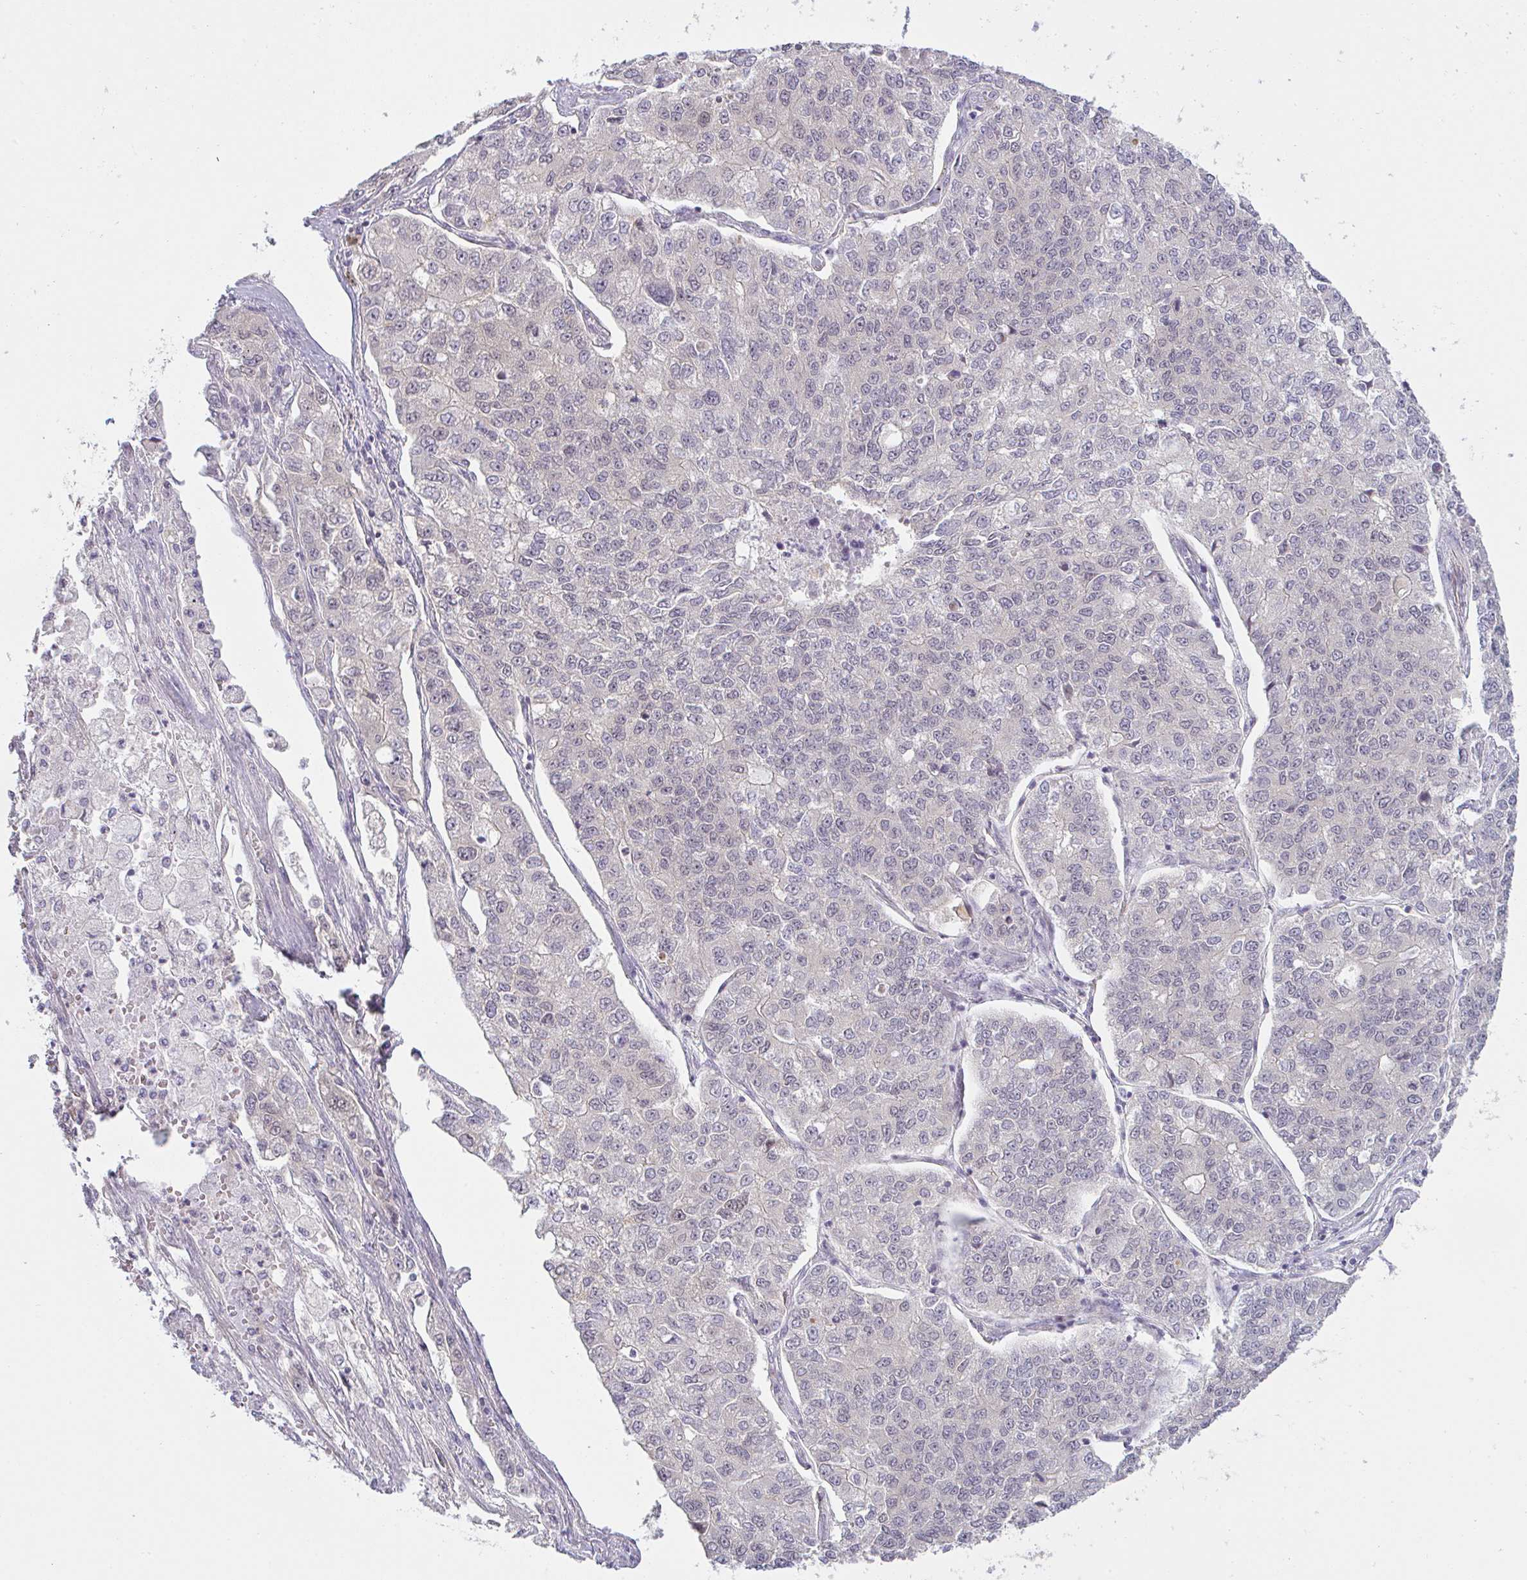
{"staining": {"intensity": "negative", "quantity": "none", "location": "none"}, "tissue": "lung cancer", "cell_type": "Tumor cells", "image_type": "cancer", "snomed": [{"axis": "morphology", "description": "Adenocarcinoma, NOS"}, {"axis": "topography", "description": "Lung"}], "caption": "An image of human adenocarcinoma (lung) is negative for staining in tumor cells.", "gene": "CSE1L", "patient": {"sex": "male", "age": 49}}